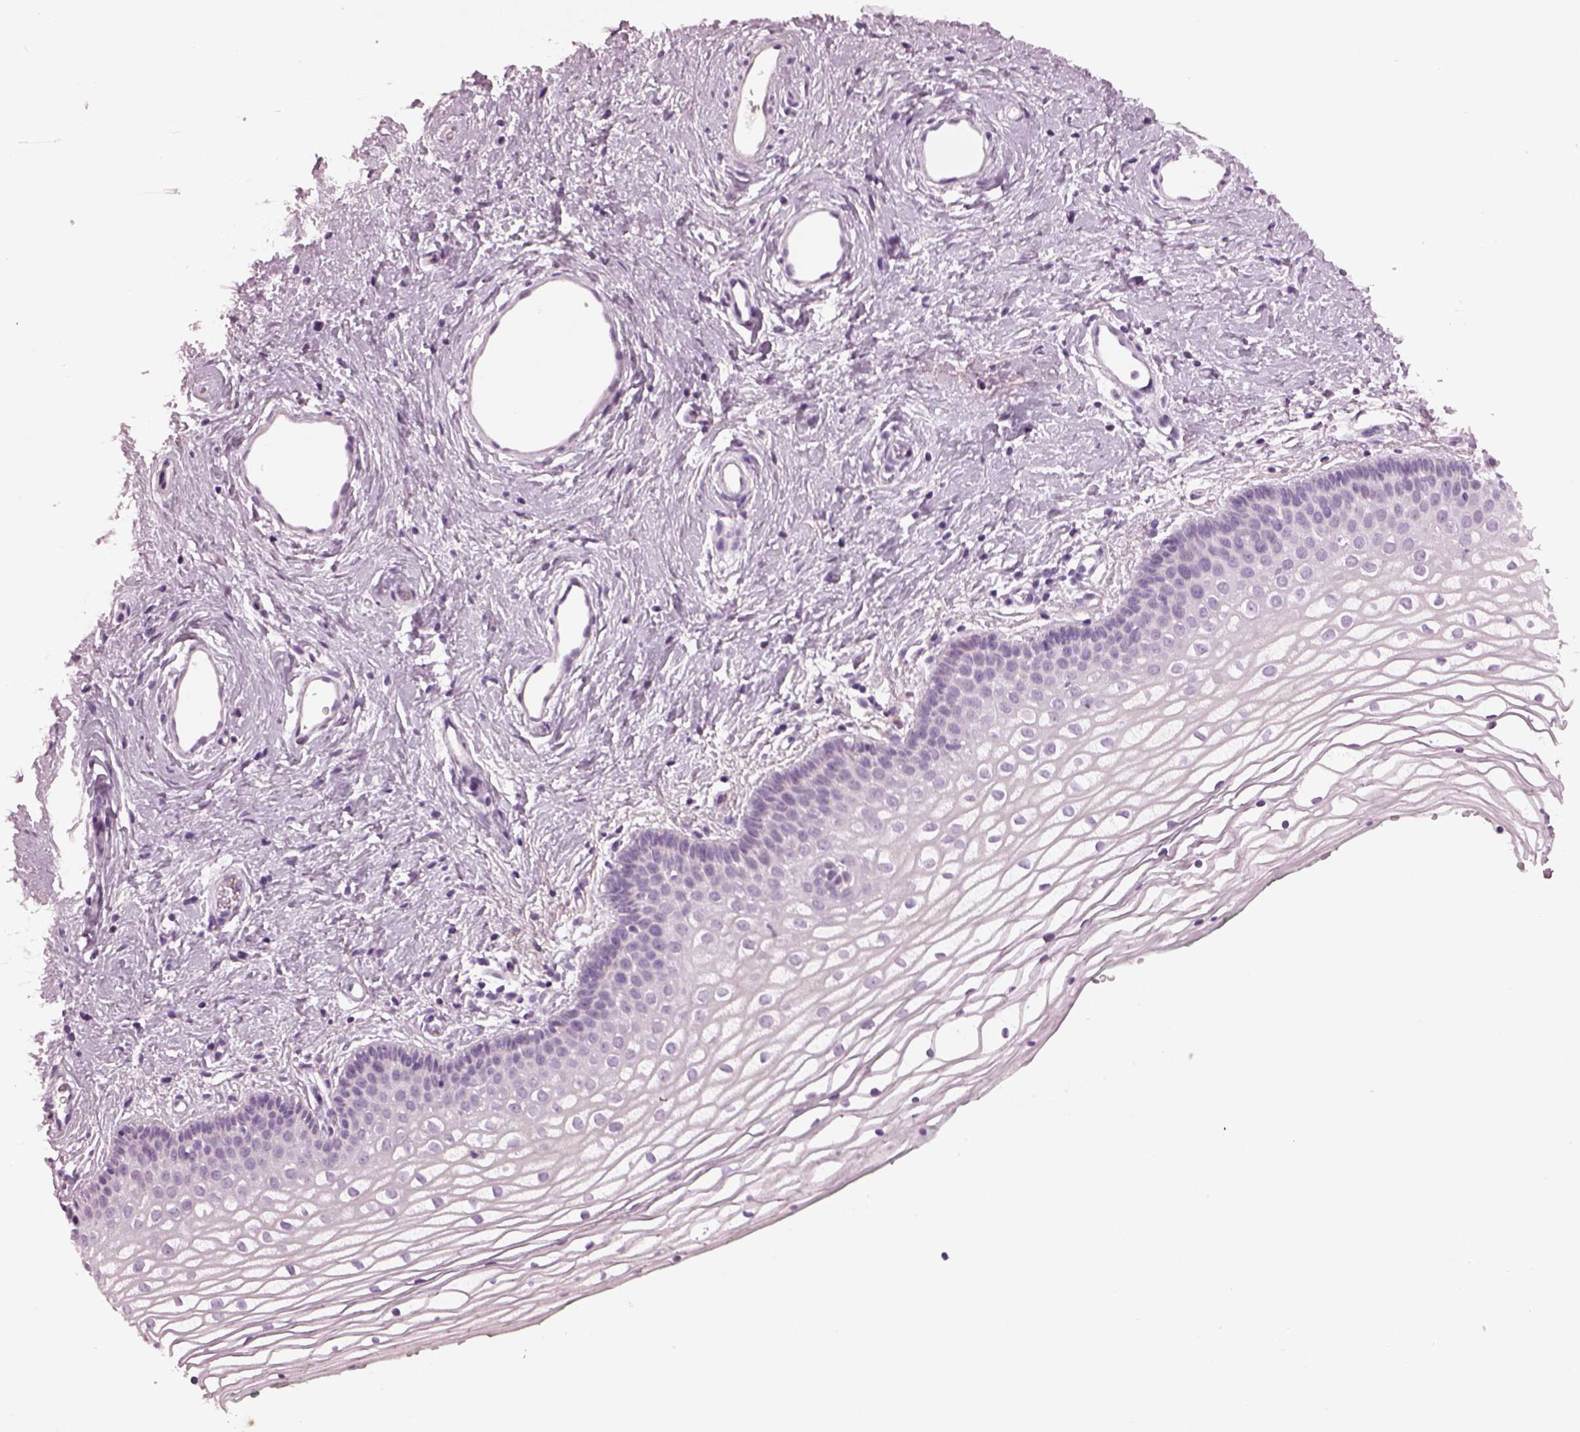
{"staining": {"intensity": "negative", "quantity": "none", "location": "none"}, "tissue": "vagina", "cell_type": "Squamous epithelial cells", "image_type": "normal", "snomed": [{"axis": "morphology", "description": "Normal tissue, NOS"}, {"axis": "topography", "description": "Vagina"}], "caption": "The IHC histopathology image has no significant staining in squamous epithelial cells of vagina. The staining was performed using DAB to visualize the protein expression in brown, while the nuclei were stained in blue with hematoxylin (Magnification: 20x).", "gene": "CYLC1", "patient": {"sex": "female", "age": 36}}